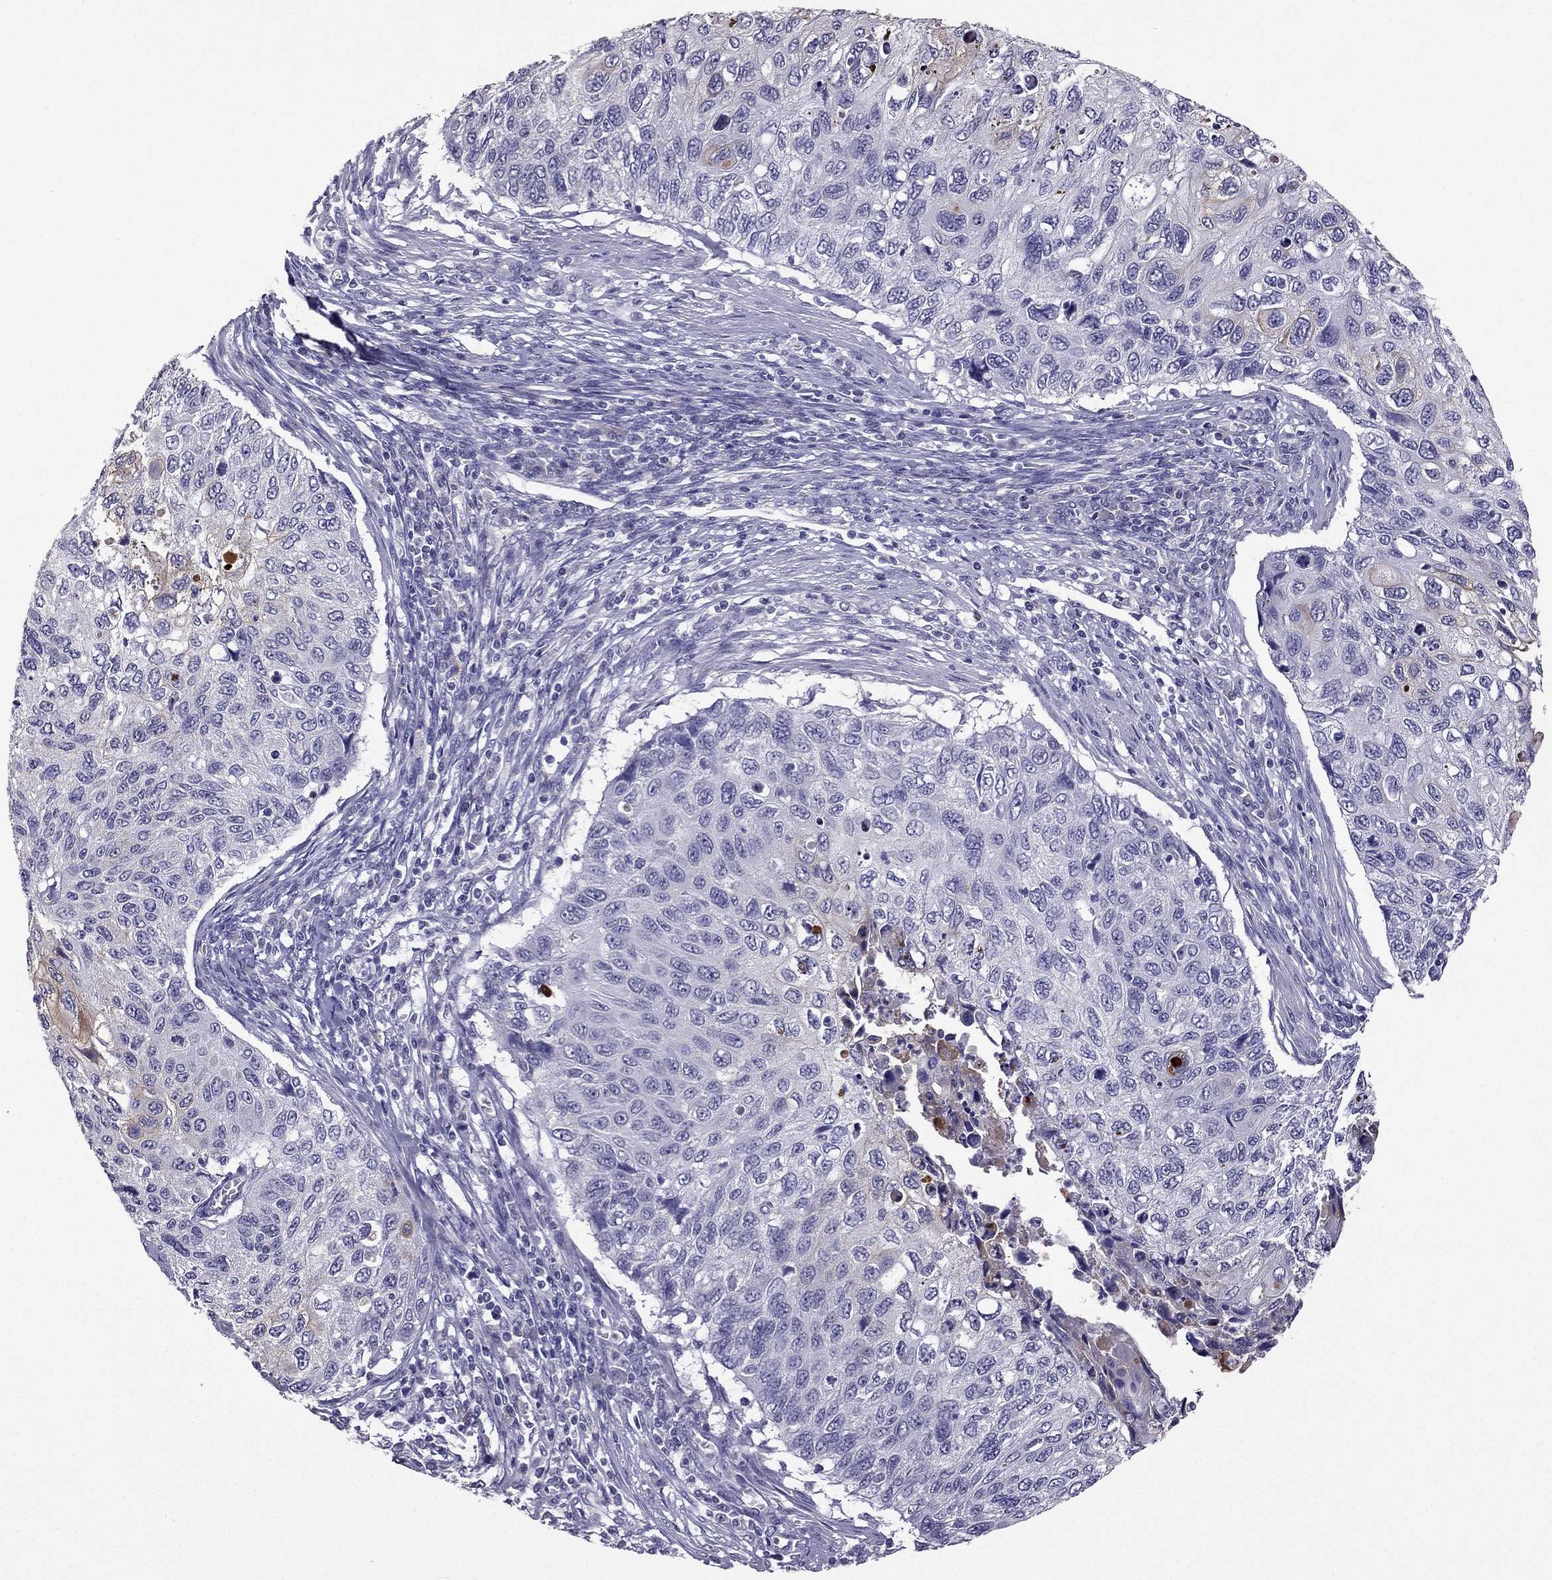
{"staining": {"intensity": "weak", "quantity": "<25%", "location": "cytoplasmic/membranous"}, "tissue": "cervical cancer", "cell_type": "Tumor cells", "image_type": "cancer", "snomed": [{"axis": "morphology", "description": "Squamous cell carcinoma, NOS"}, {"axis": "topography", "description": "Cervix"}], "caption": "DAB immunohistochemical staining of human squamous cell carcinoma (cervical) reveals no significant expression in tumor cells. (Immunohistochemistry (ihc), brightfield microscopy, high magnification).", "gene": "SCG5", "patient": {"sex": "female", "age": 70}}